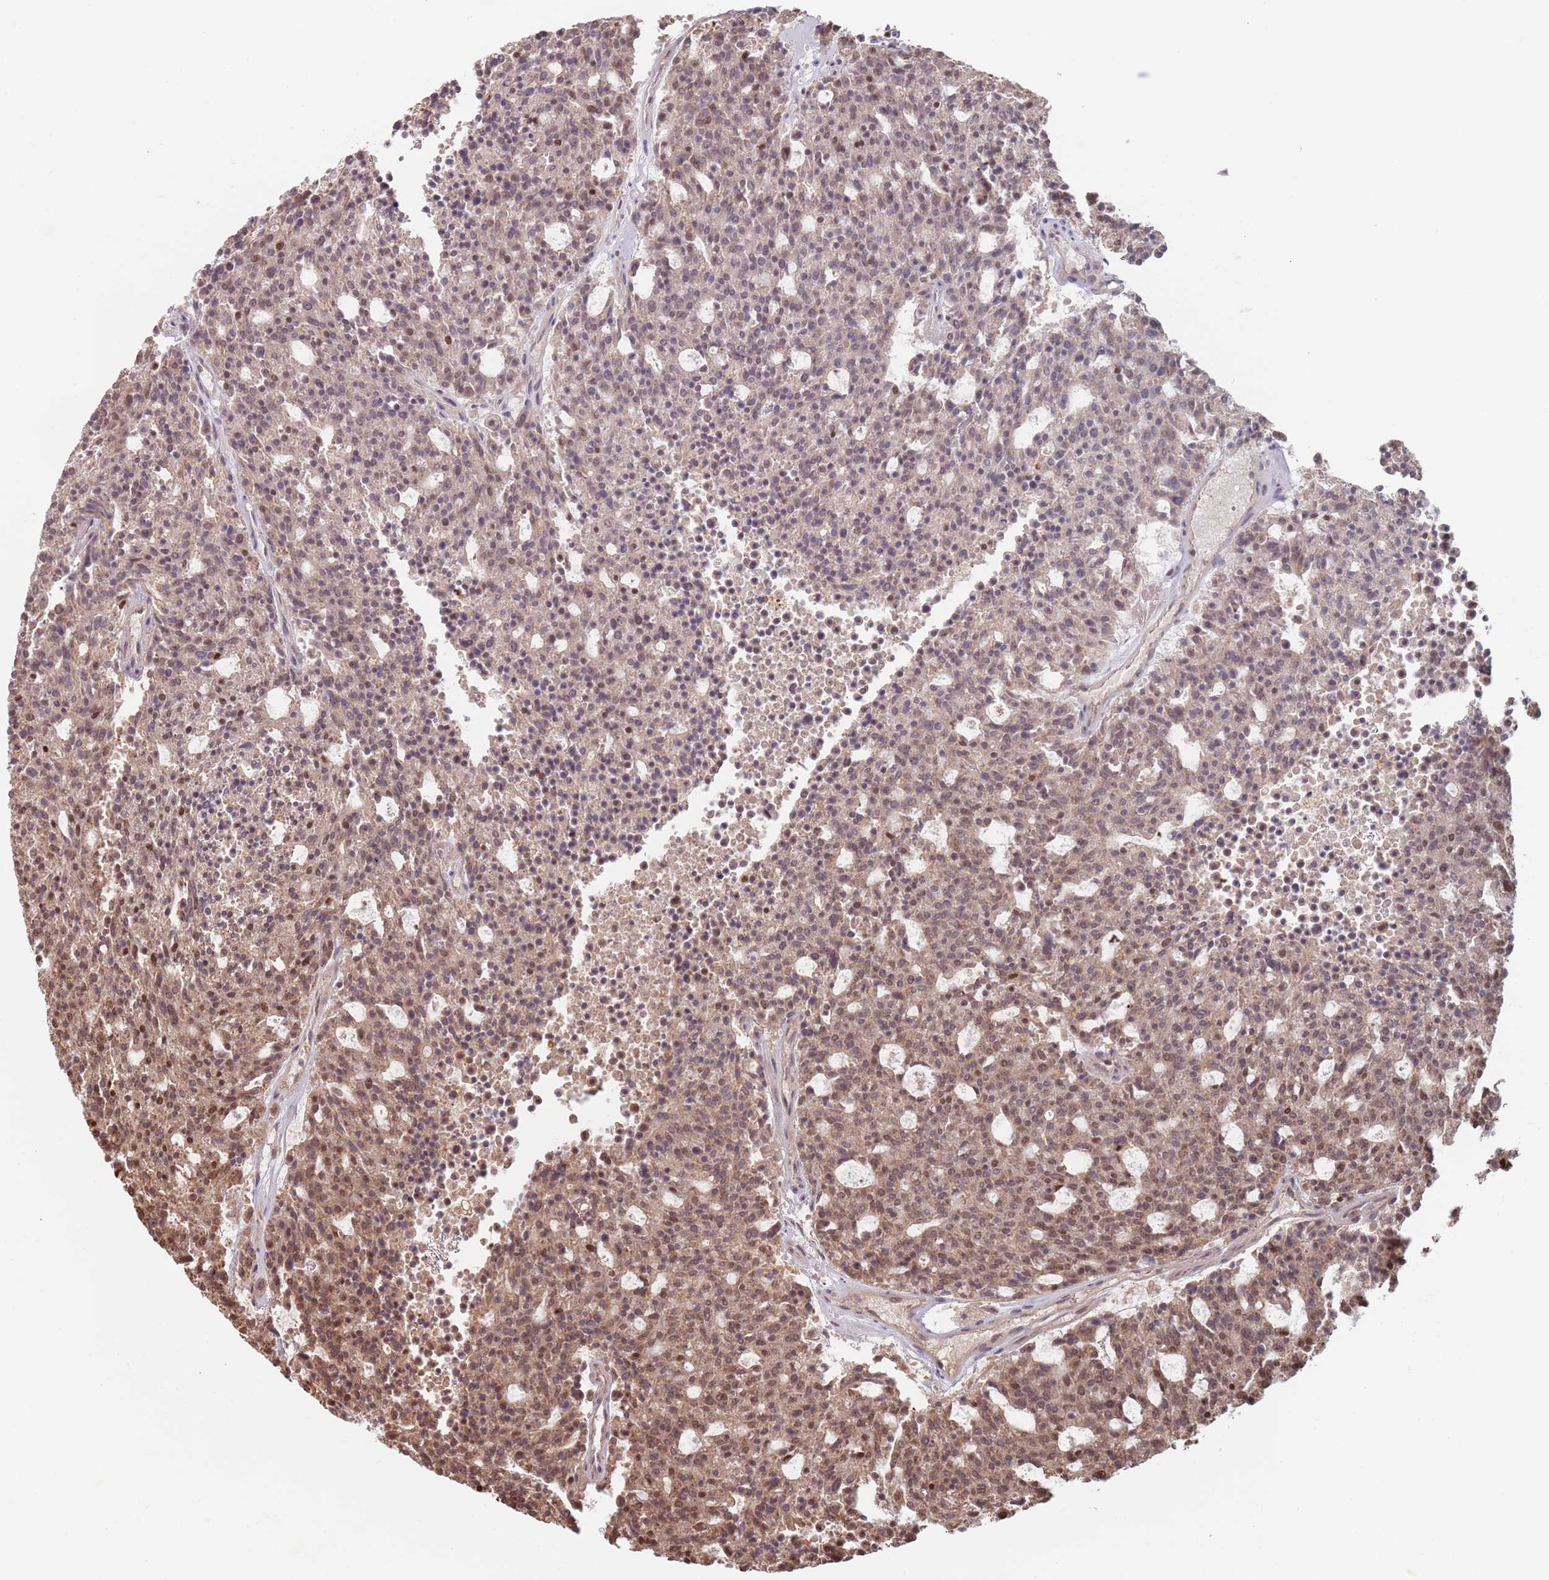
{"staining": {"intensity": "weak", "quantity": "25%-75%", "location": "cytoplasmic/membranous,nuclear"}, "tissue": "carcinoid", "cell_type": "Tumor cells", "image_type": "cancer", "snomed": [{"axis": "morphology", "description": "Carcinoid, malignant, NOS"}, {"axis": "topography", "description": "Pancreas"}], "caption": "This is an image of IHC staining of carcinoid (malignant), which shows weak staining in the cytoplasmic/membranous and nuclear of tumor cells.", "gene": "PLSCR5", "patient": {"sex": "female", "age": 54}}